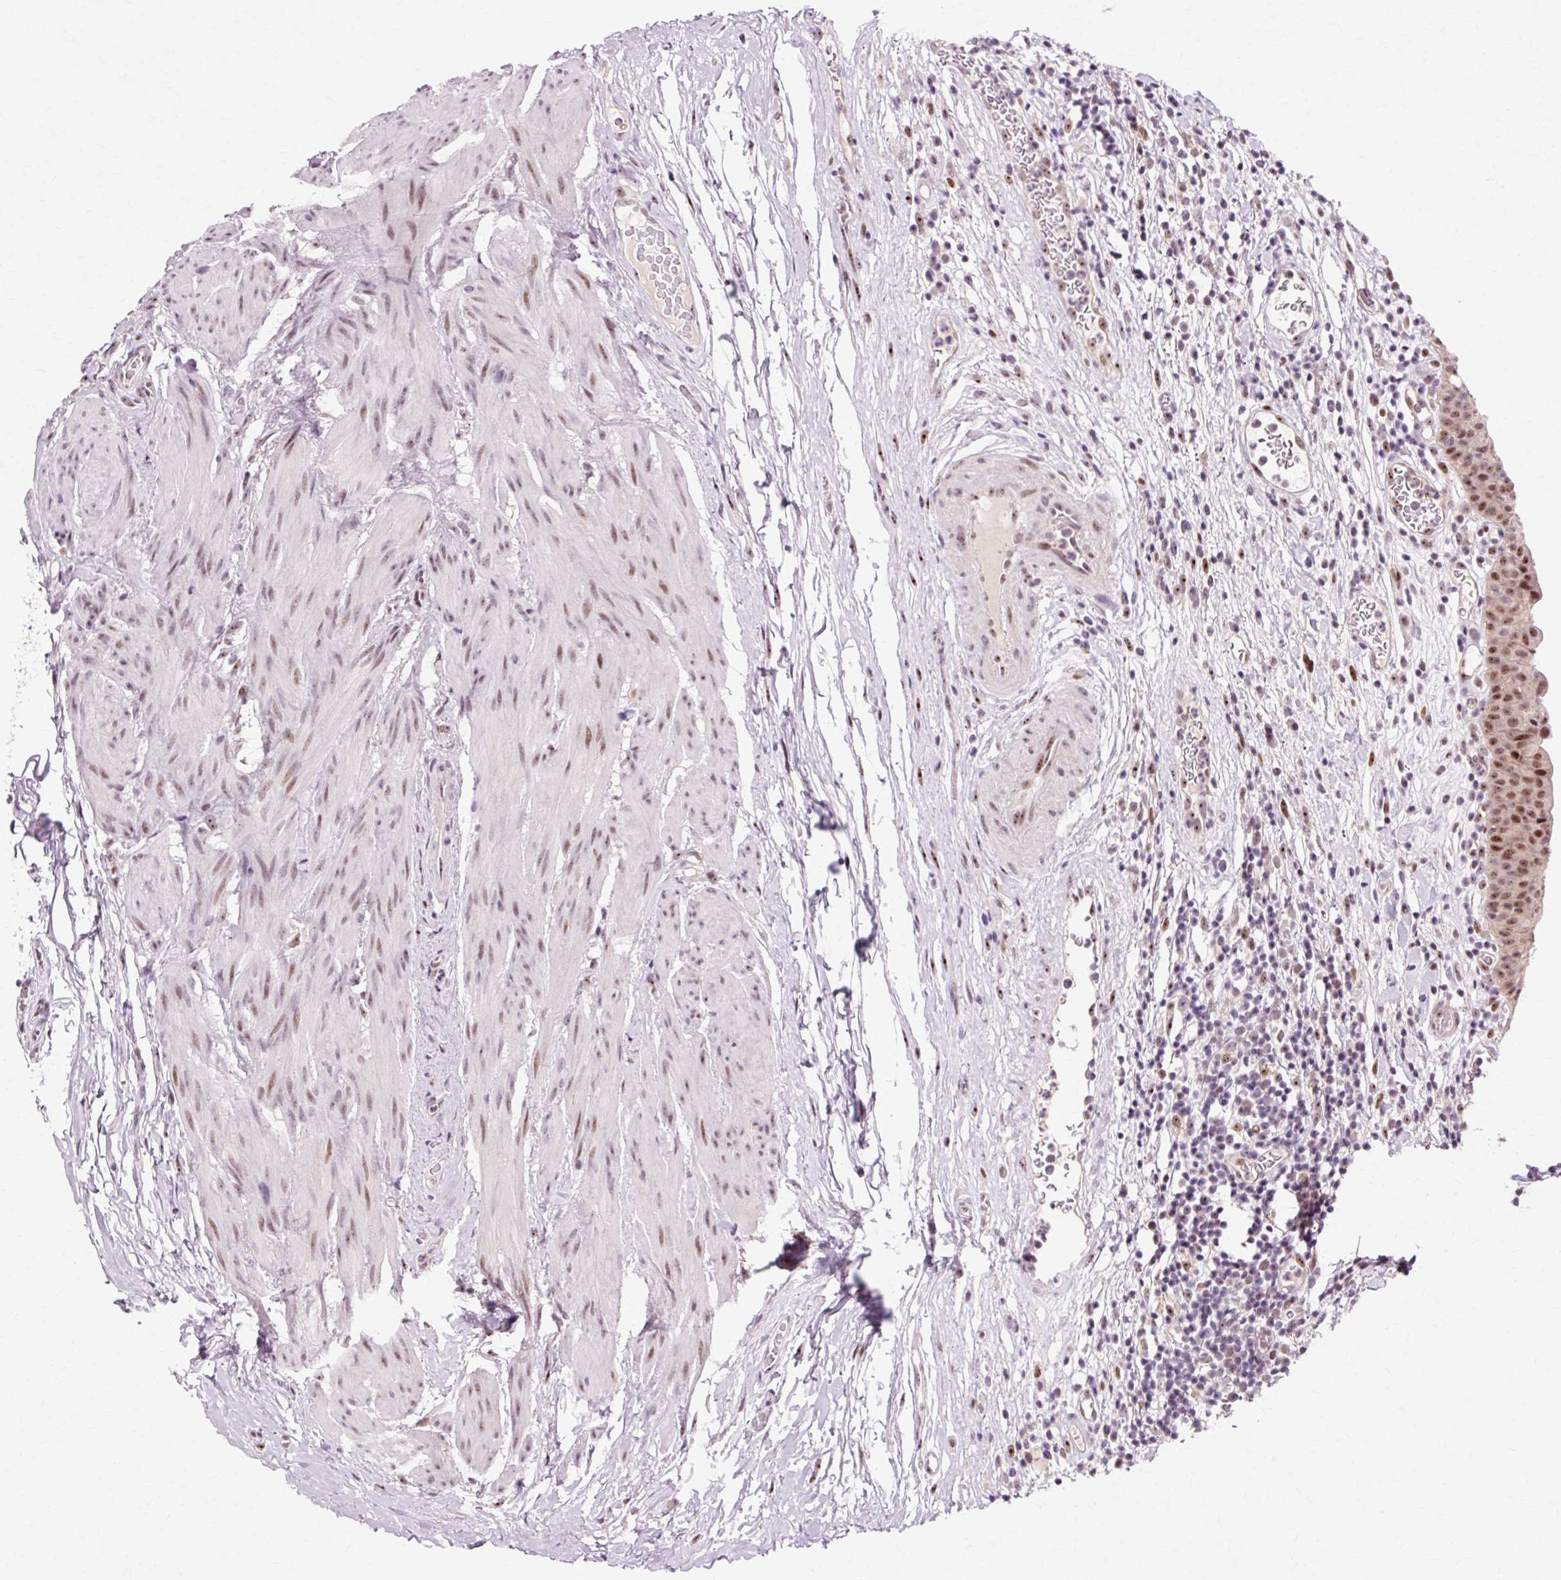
{"staining": {"intensity": "moderate", "quantity": ">75%", "location": "nuclear"}, "tissue": "urinary bladder", "cell_type": "Urothelial cells", "image_type": "normal", "snomed": [{"axis": "morphology", "description": "Normal tissue, NOS"}, {"axis": "morphology", "description": "Inflammation, NOS"}, {"axis": "topography", "description": "Urinary bladder"}], "caption": "High-magnification brightfield microscopy of unremarkable urinary bladder stained with DAB (brown) and counterstained with hematoxylin (blue). urothelial cells exhibit moderate nuclear positivity is identified in approximately>75% of cells. Ihc stains the protein of interest in brown and the nuclei are stained blue.", "gene": "MACROD2", "patient": {"sex": "male", "age": 57}}